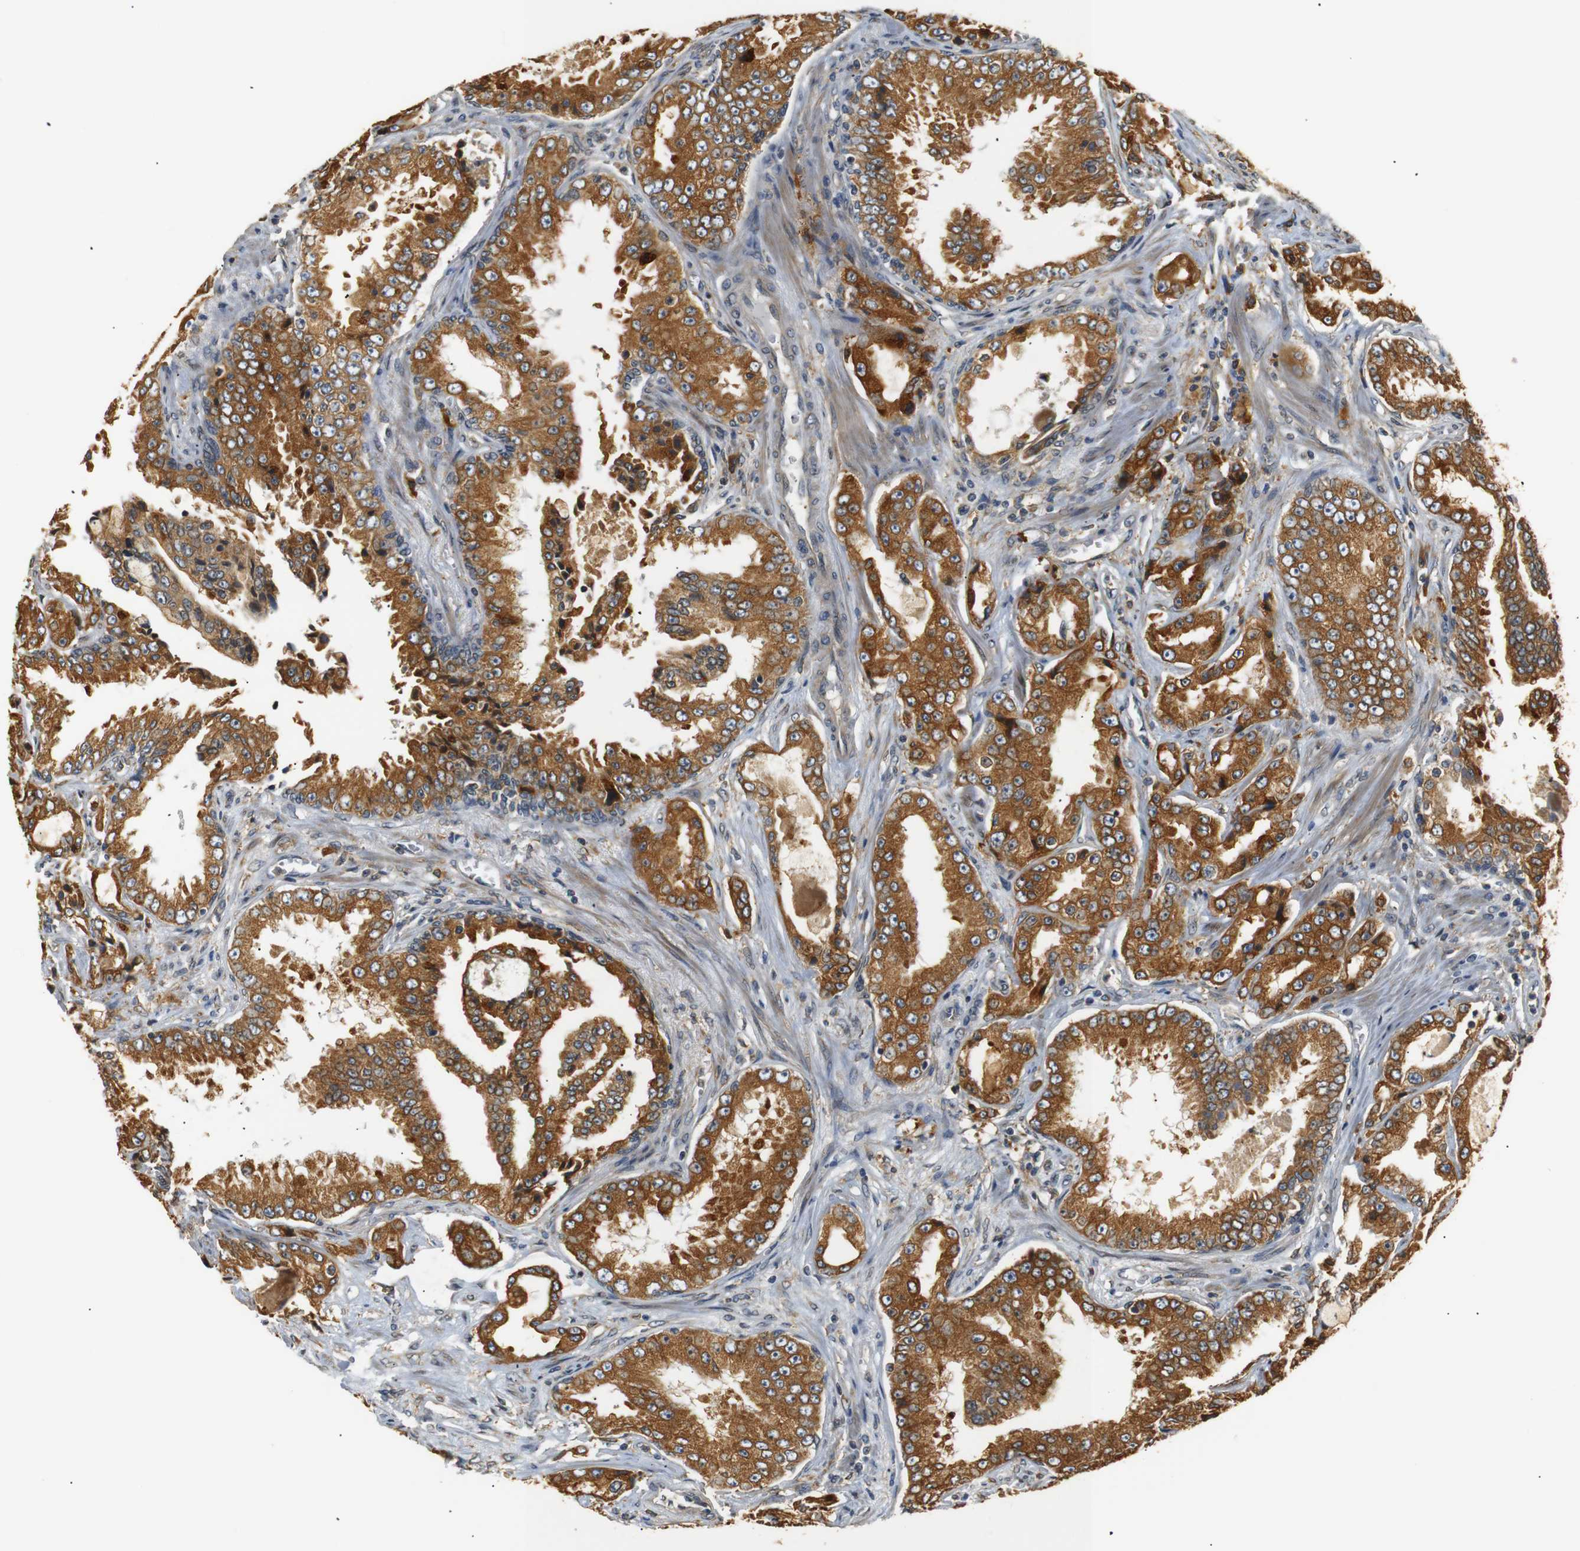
{"staining": {"intensity": "moderate", "quantity": ">75%", "location": "cytoplasmic/membranous"}, "tissue": "prostate cancer", "cell_type": "Tumor cells", "image_type": "cancer", "snomed": [{"axis": "morphology", "description": "Adenocarcinoma, High grade"}, {"axis": "topography", "description": "Prostate"}], "caption": "Brown immunohistochemical staining in prostate cancer reveals moderate cytoplasmic/membranous expression in approximately >75% of tumor cells.", "gene": "TMED2", "patient": {"sex": "male", "age": 73}}